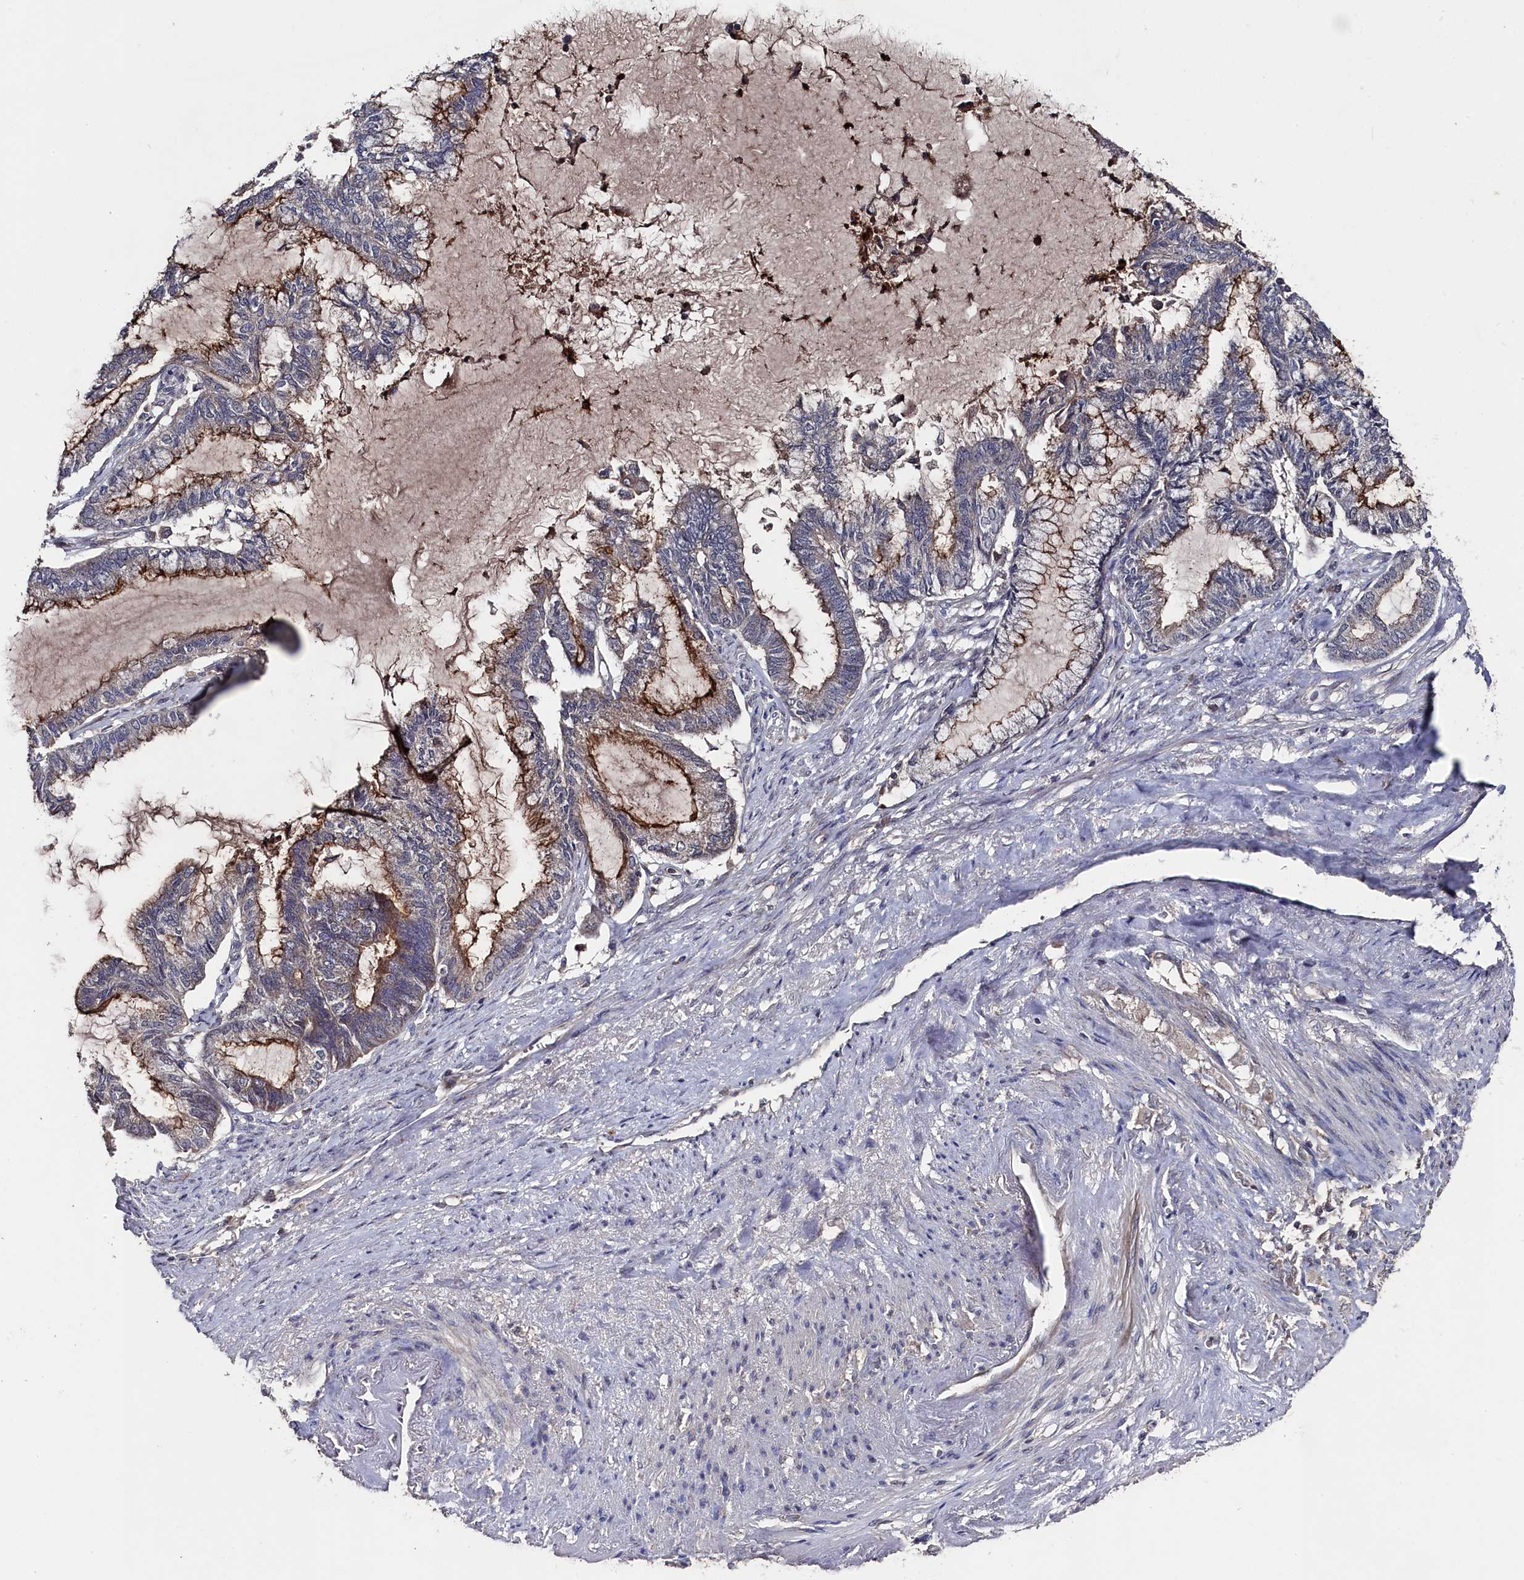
{"staining": {"intensity": "moderate", "quantity": "<25%", "location": "cytoplasmic/membranous"}, "tissue": "endometrial cancer", "cell_type": "Tumor cells", "image_type": "cancer", "snomed": [{"axis": "morphology", "description": "Adenocarcinoma, NOS"}, {"axis": "topography", "description": "Endometrium"}], "caption": "This image reveals adenocarcinoma (endometrial) stained with immunohistochemistry (IHC) to label a protein in brown. The cytoplasmic/membranous of tumor cells show moderate positivity for the protein. Nuclei are counter-stained blue.", "gene": "TMC5", "patient": {"sex": "female", "age": 86}}